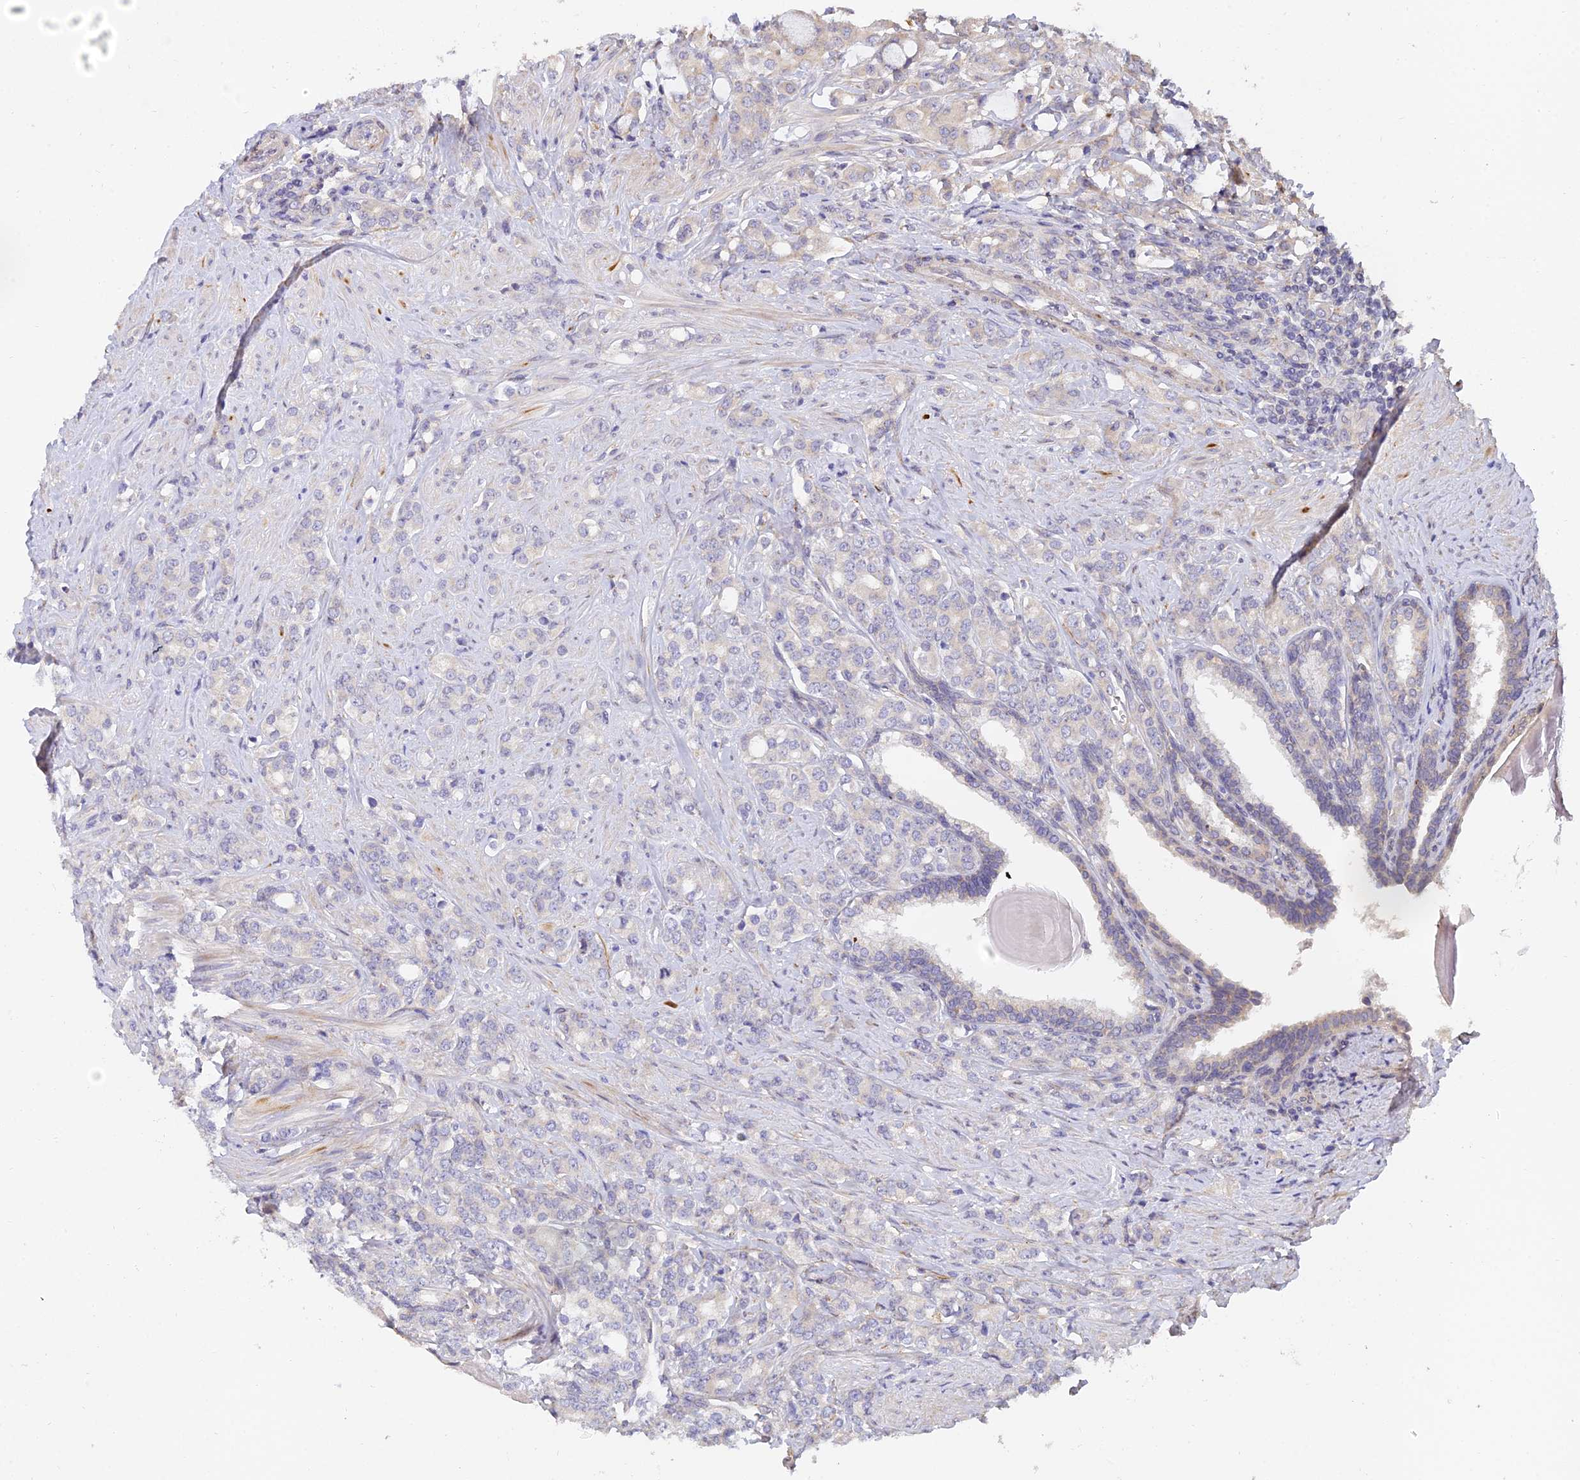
{"staining": {"intensity": "negative", "quantity": "none", "location": "none"}, "tissue": "prostate cancer", "cell_type": "Tumor cells", "image_type": "cancer", "snomed": [{"axis": "morphology", "description": "Adenocarcinoma, High grade"}, {"axis": "topography", "description": "Prostate"}], "caption": "A high-resolution histopathology image shows immunohistochemistry (IHC) staining of prostate high-grade adenocarcinoma, which displays no significant staining in tumor cells.", "gene": "ARL8B", "patient": {"sex": "male", "age": 62}}